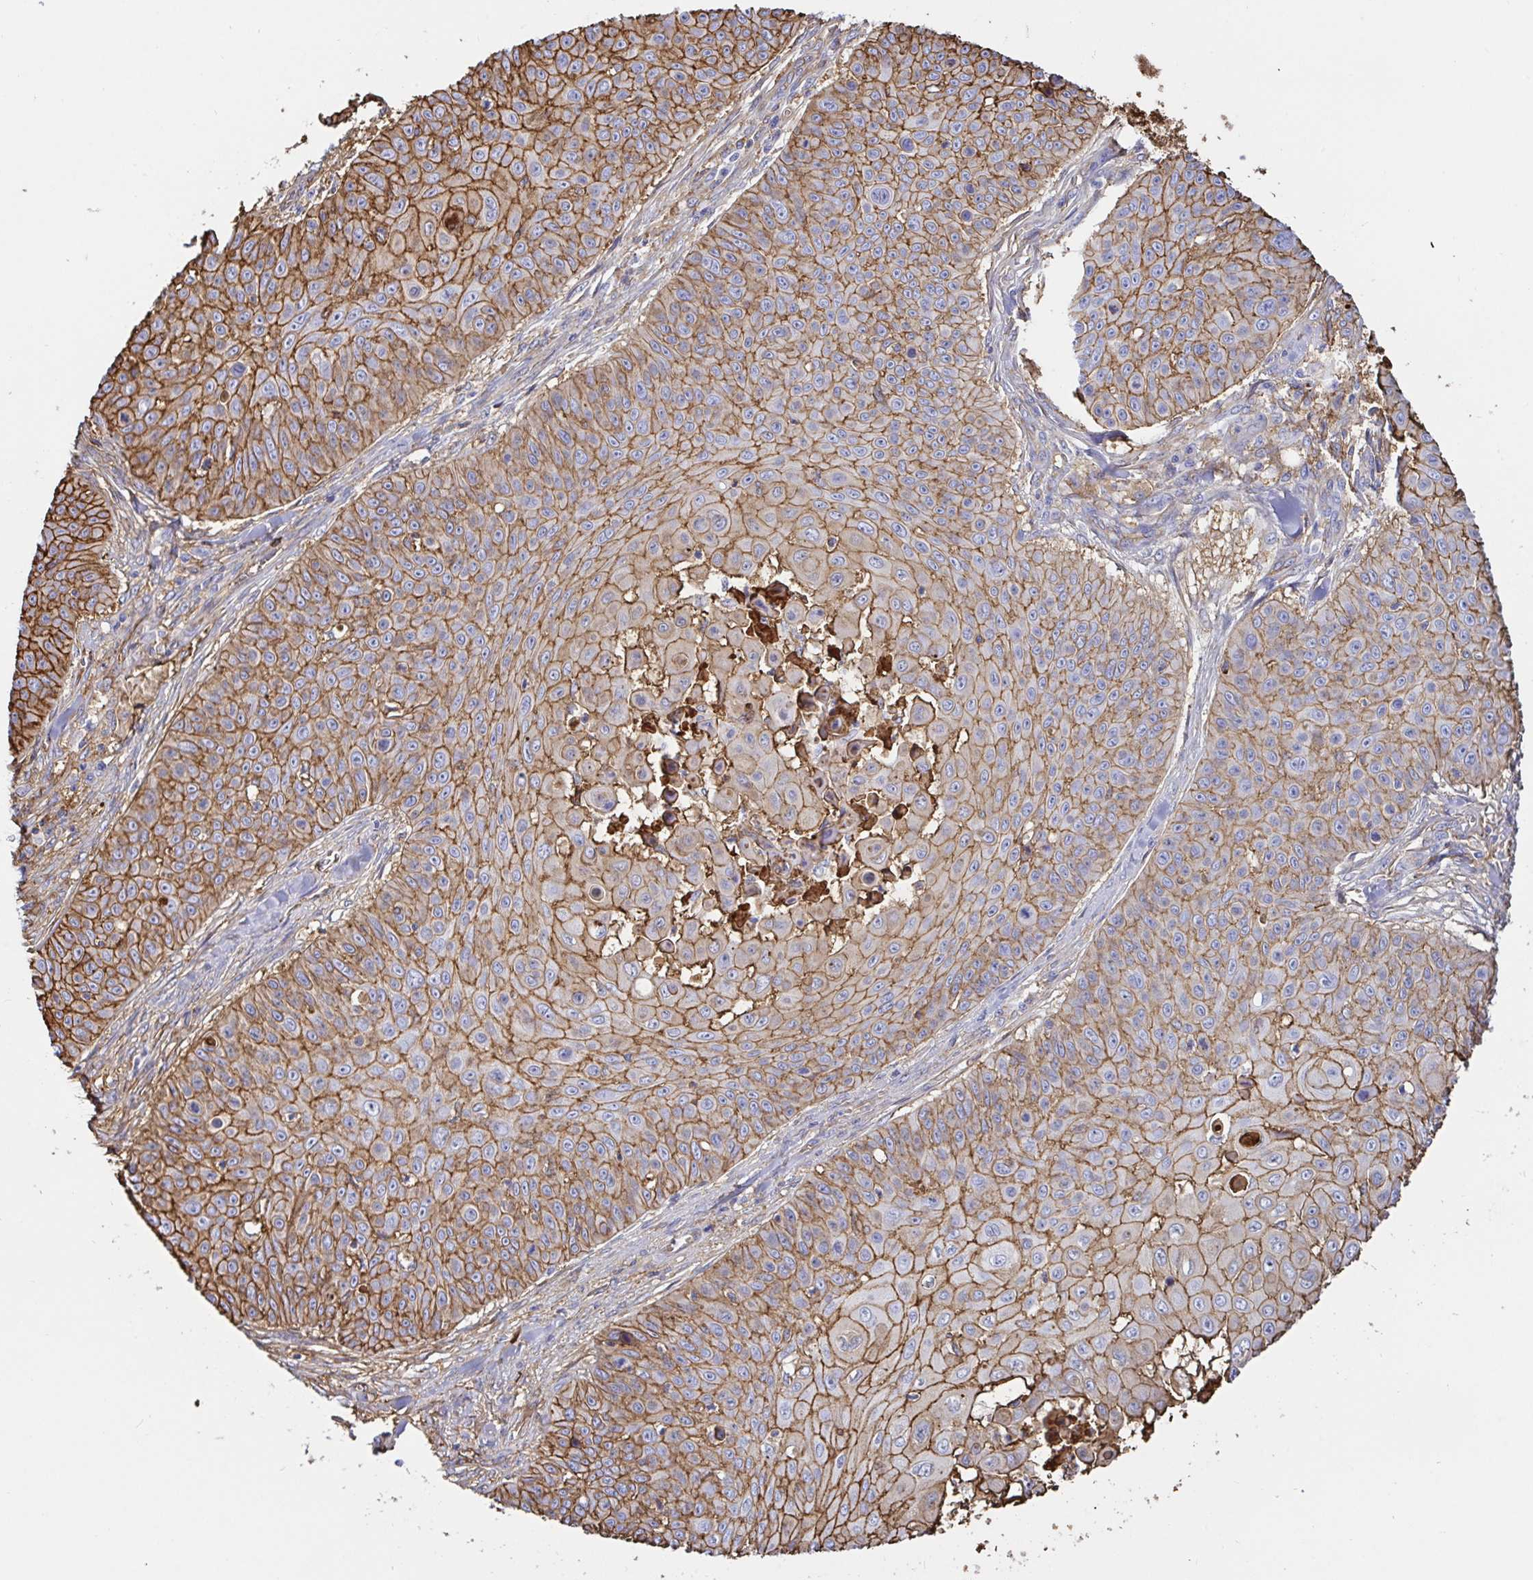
{"staining": {"intensity": "moderate", "quantity": ">75%", "location": "cytoplasmic/membranous"}, "tissue": "skin cancer", "cell_type": "Tumor cells", "image_type": "cancer", "snomed": [{"axis": "morphology", "description": "Squamous cell carcinoma, NOS"}, {"axis": "topography", "description": "Skin"}], "caption": "Tumor cells display moderate cytoplasmic/membranous positivity in approximately >75% of cells in skin cancer (squamous cell carcinoma). The protein of interest is stained brown, and the nuclei are stained in blue (DAB IHC with brightfield microscopy, high magnification).", "gene": "ANXA2", "patient": {"sex": "male", "age": 82}}